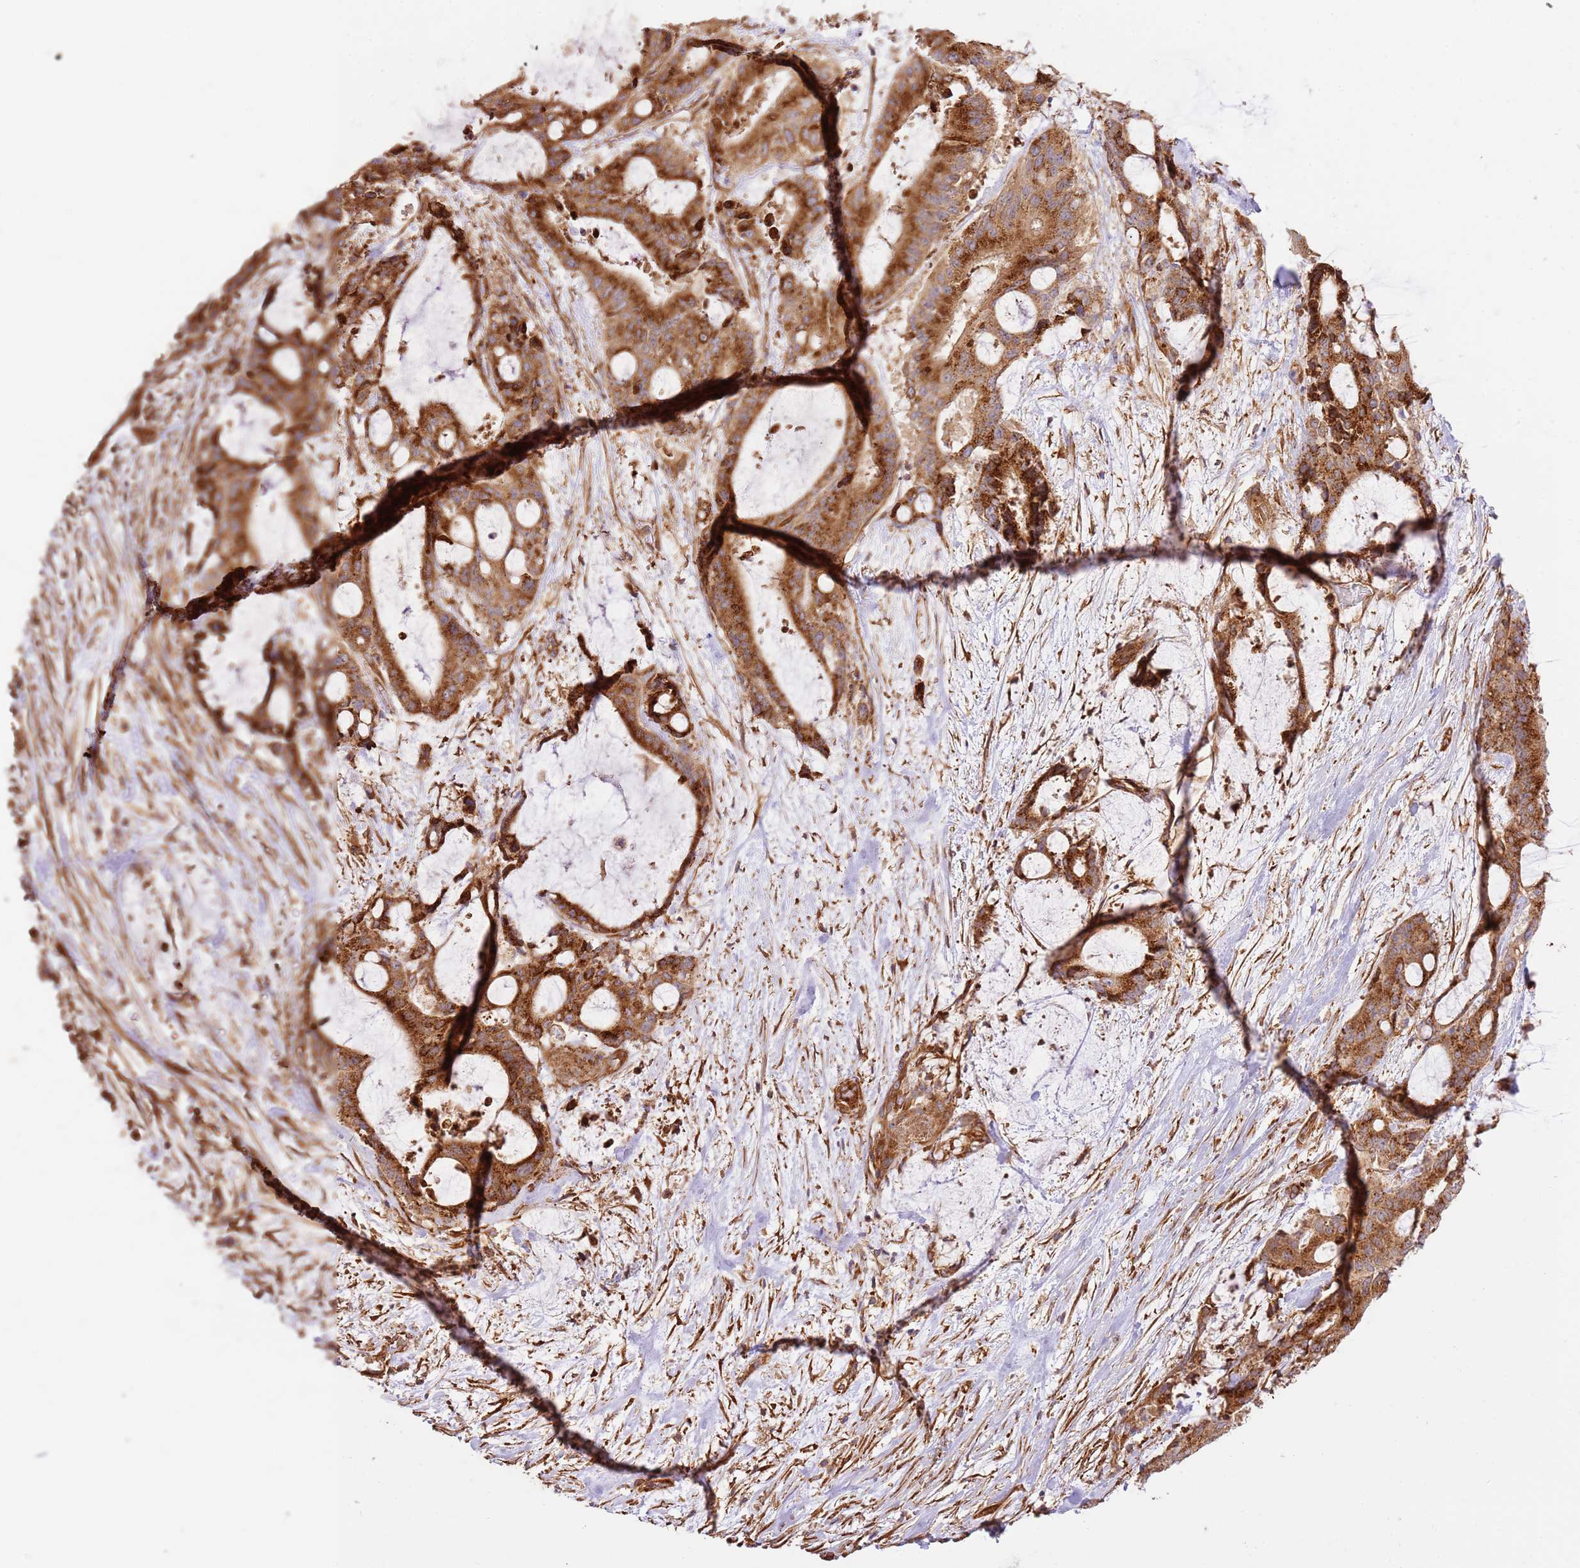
{"staining": {"intensity": "strong", "quantity": ">75%", "location": "cytoplasmic/membranous"}, "tissue": "liver cancer", "cell_type": "Tumor cells", "image_type": "cancer", "snomed": [{"axis": "morphology", "description": "Normal tissue, NOS"}, {"axis": "morphology", "description": "Cholangiocarcinoma"}, {"axis": "topography", "description": "Liver"}, {"axis": "topography", "description": "Peripheral nerve tissue"}], "caption": "Strong cytoplasmic/membranous expression is appreciated in approximately >75% of tumor cells in liver cancer.", "gene": "ZBTB39", "patient": {"sex": "female", "age": 73}}